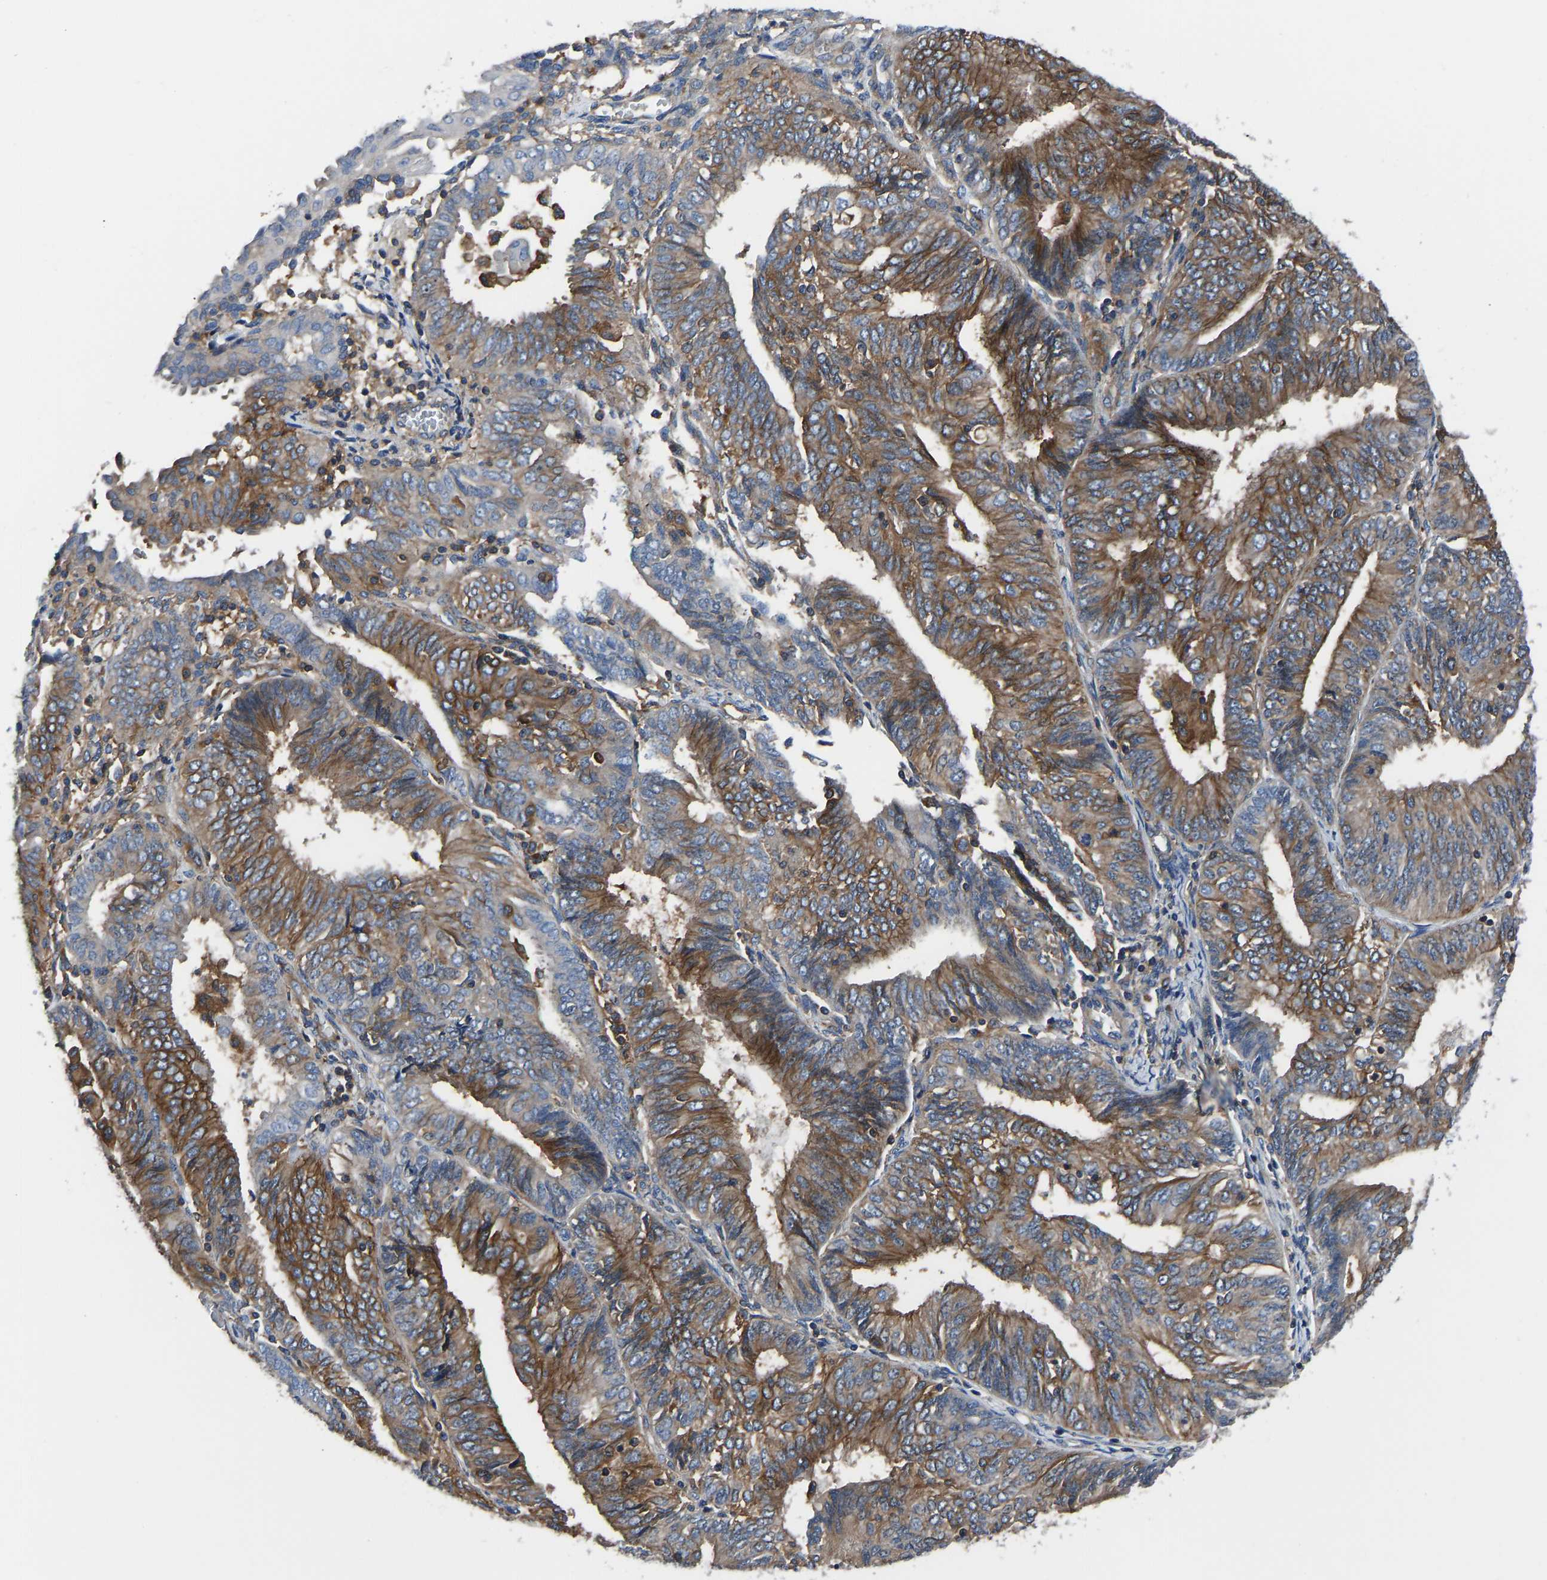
{"staining": {"intensity": "moderate", "quantity": ">75%", "location": "cytoplasmic/membranous"}, "tissue": "endometrial cancer", "cell_type": "Tumor cells", "image_type": "cancer", "snomed": [{"axis": "morphology", "description": "Adenocarcinoma, NOS"}, {"axis": "topography", "description": "Endometrium"}], "caption": "Adenocarcinoma (endometrial) stained with DAB IHC shows medium levels of moderate cytoplasmic/membranous staining in approximately >75% of tumor cells.", "gene": "PRKAR1A", "patient": {"sex": "female", "age": 58}}